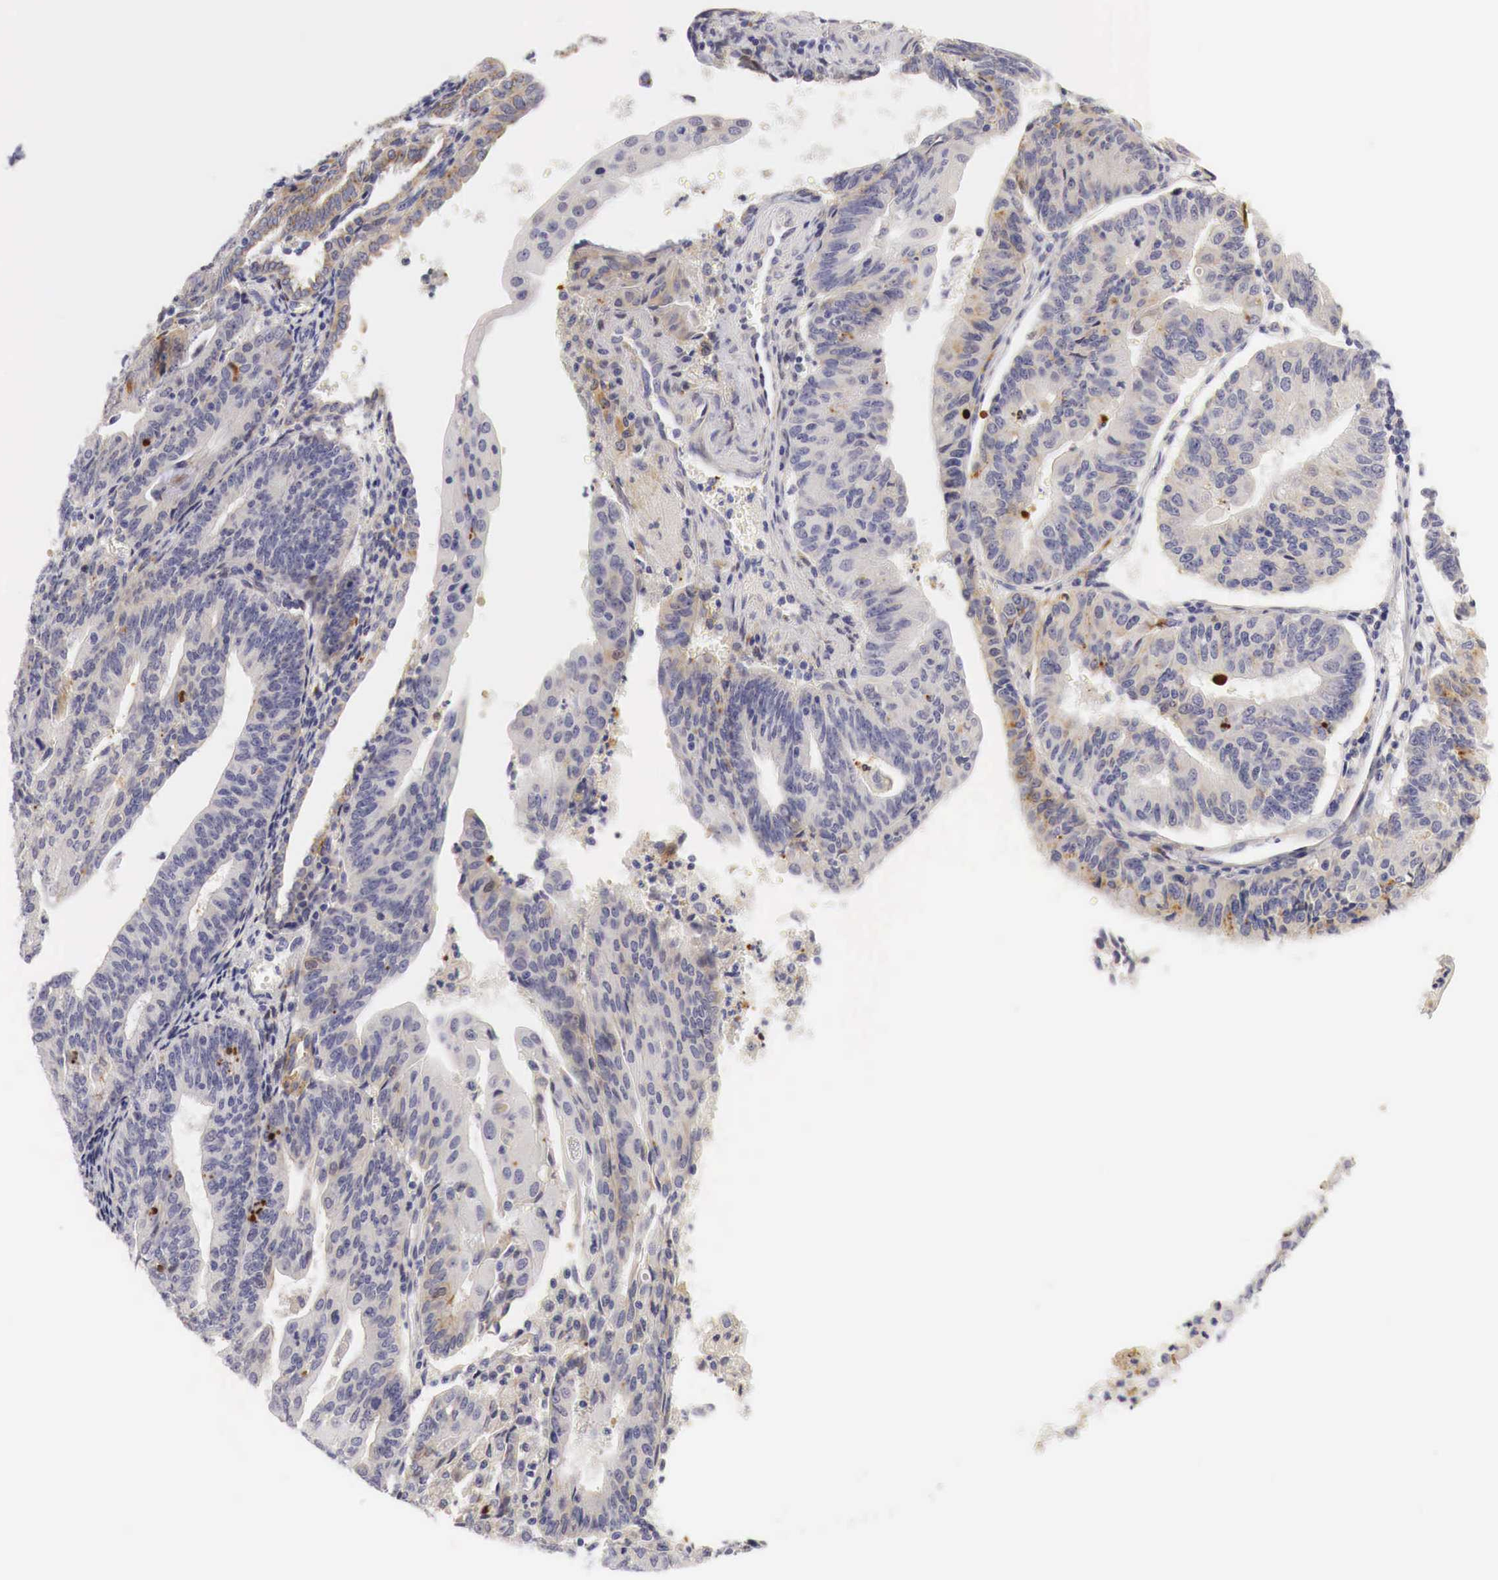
{"staining": {"intensity": "weak", "quantity": "<25%", "location": "cytoplasmic/membranous"}, "tissue": "endometrial cancer", "cell_type": "Tumor cells", "image_type": "cancer", "snomed": [{"axis": "morphology", "description": "Adenocarcinoma, NOS"}, {"axis": "topography", "description": "Endometrium"}], "caption": "DAB (3,3'-diaminobenzidine) immunohistochemical staining of endometrial adenocarcinoma displays no significant staining in tumor cells.", "gene": "CASP3", "patient": {"sex": "female", "age": 56}}